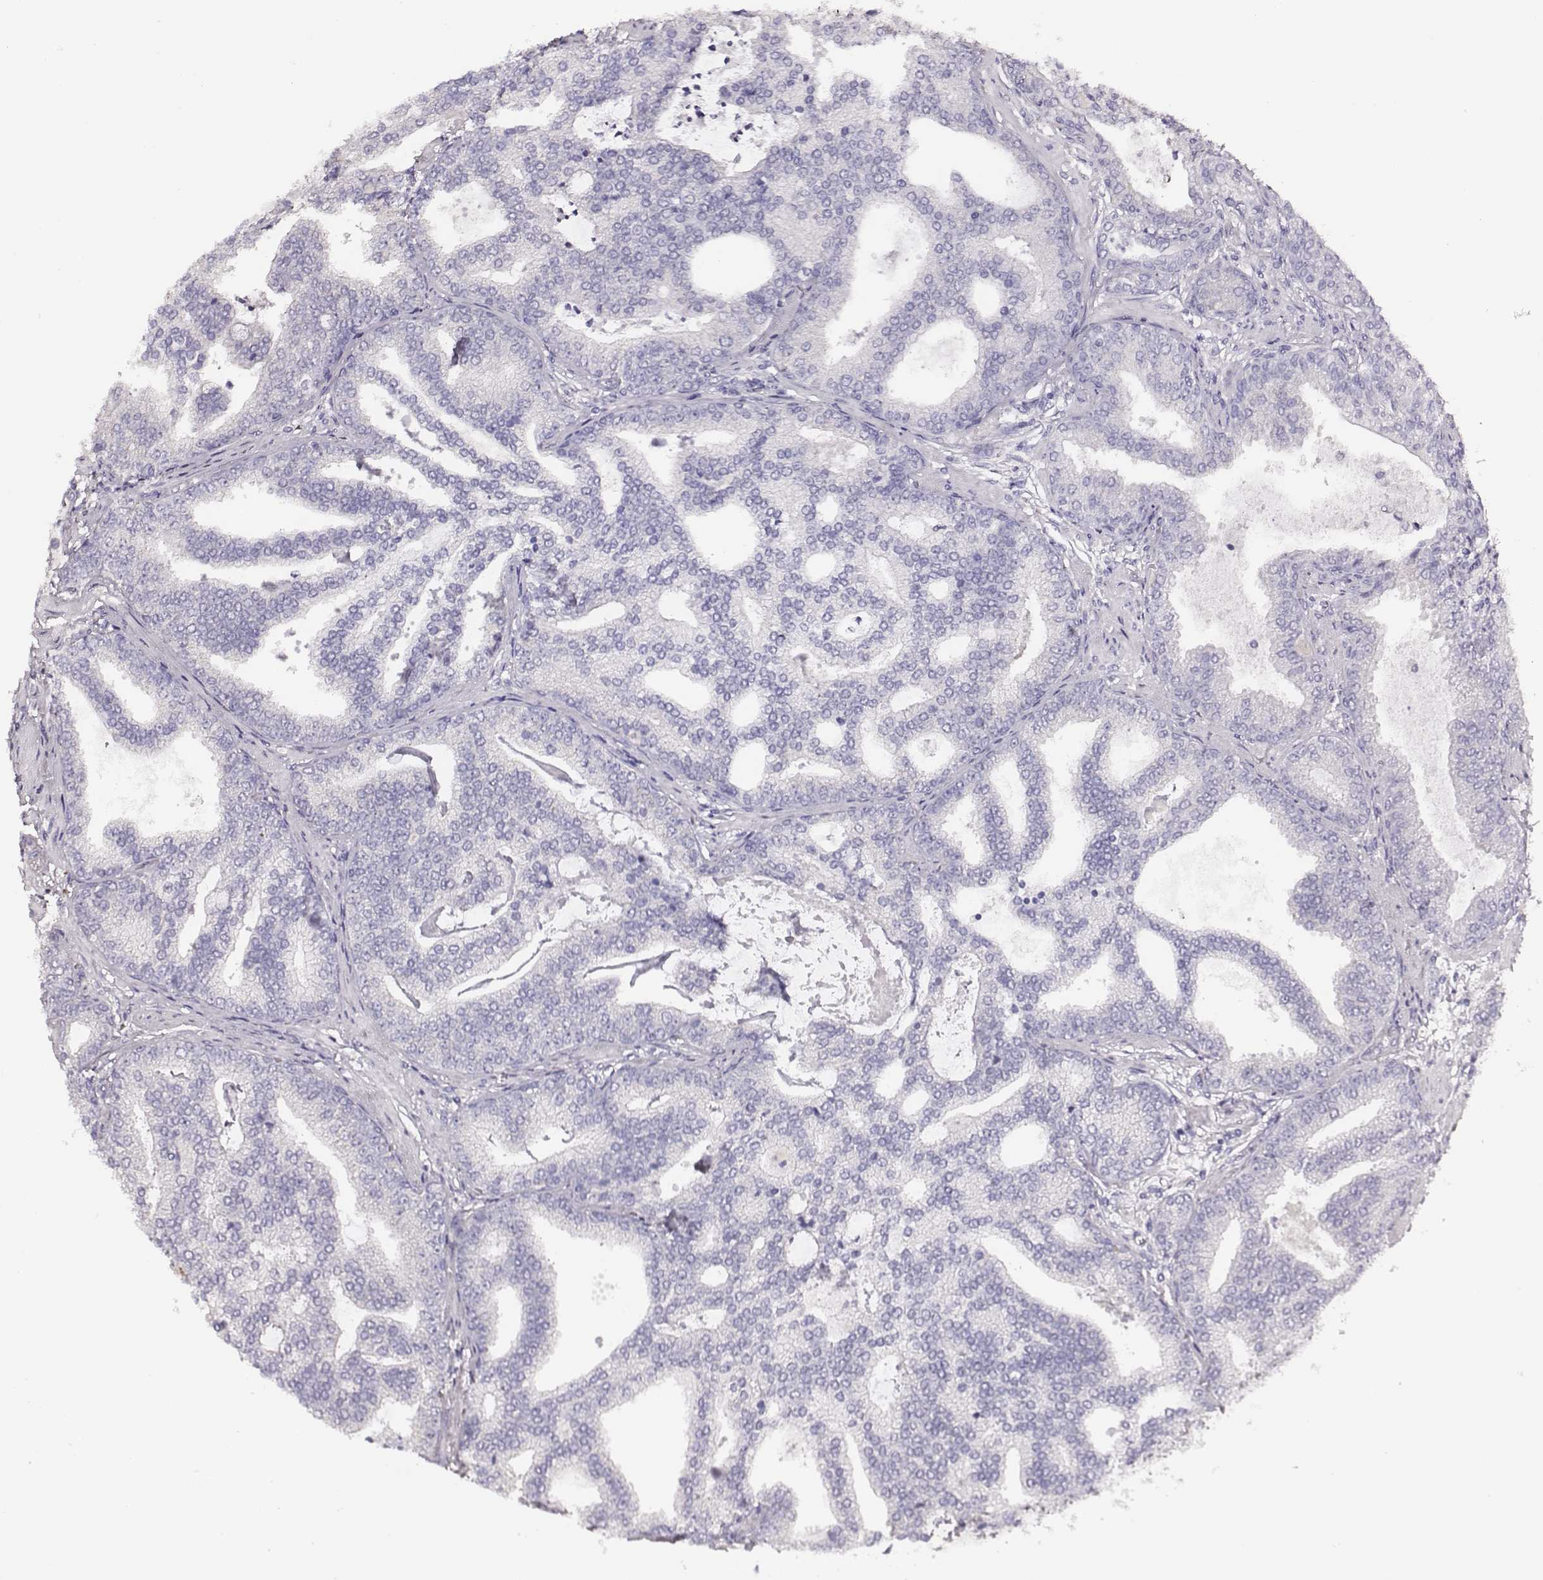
{"staining": {"intensity": "negative", "quantity": "none", "location": "none"}, "tissue": "prostate cancer", "cell_type": "Tumor cells", "image_type": "cancer", "snomed": [{"axis": "morphology", "description": "Adenocarcinoma, NOS"}, {"axis": "topography", "description": "Prostate"}], "caption": "A photomicrograph of human prostate cancer (adenocarcinoma) is negative for staining in tumor cells.", "gene": "AADAT", "patient": {"sex": "male", "age": 64}}